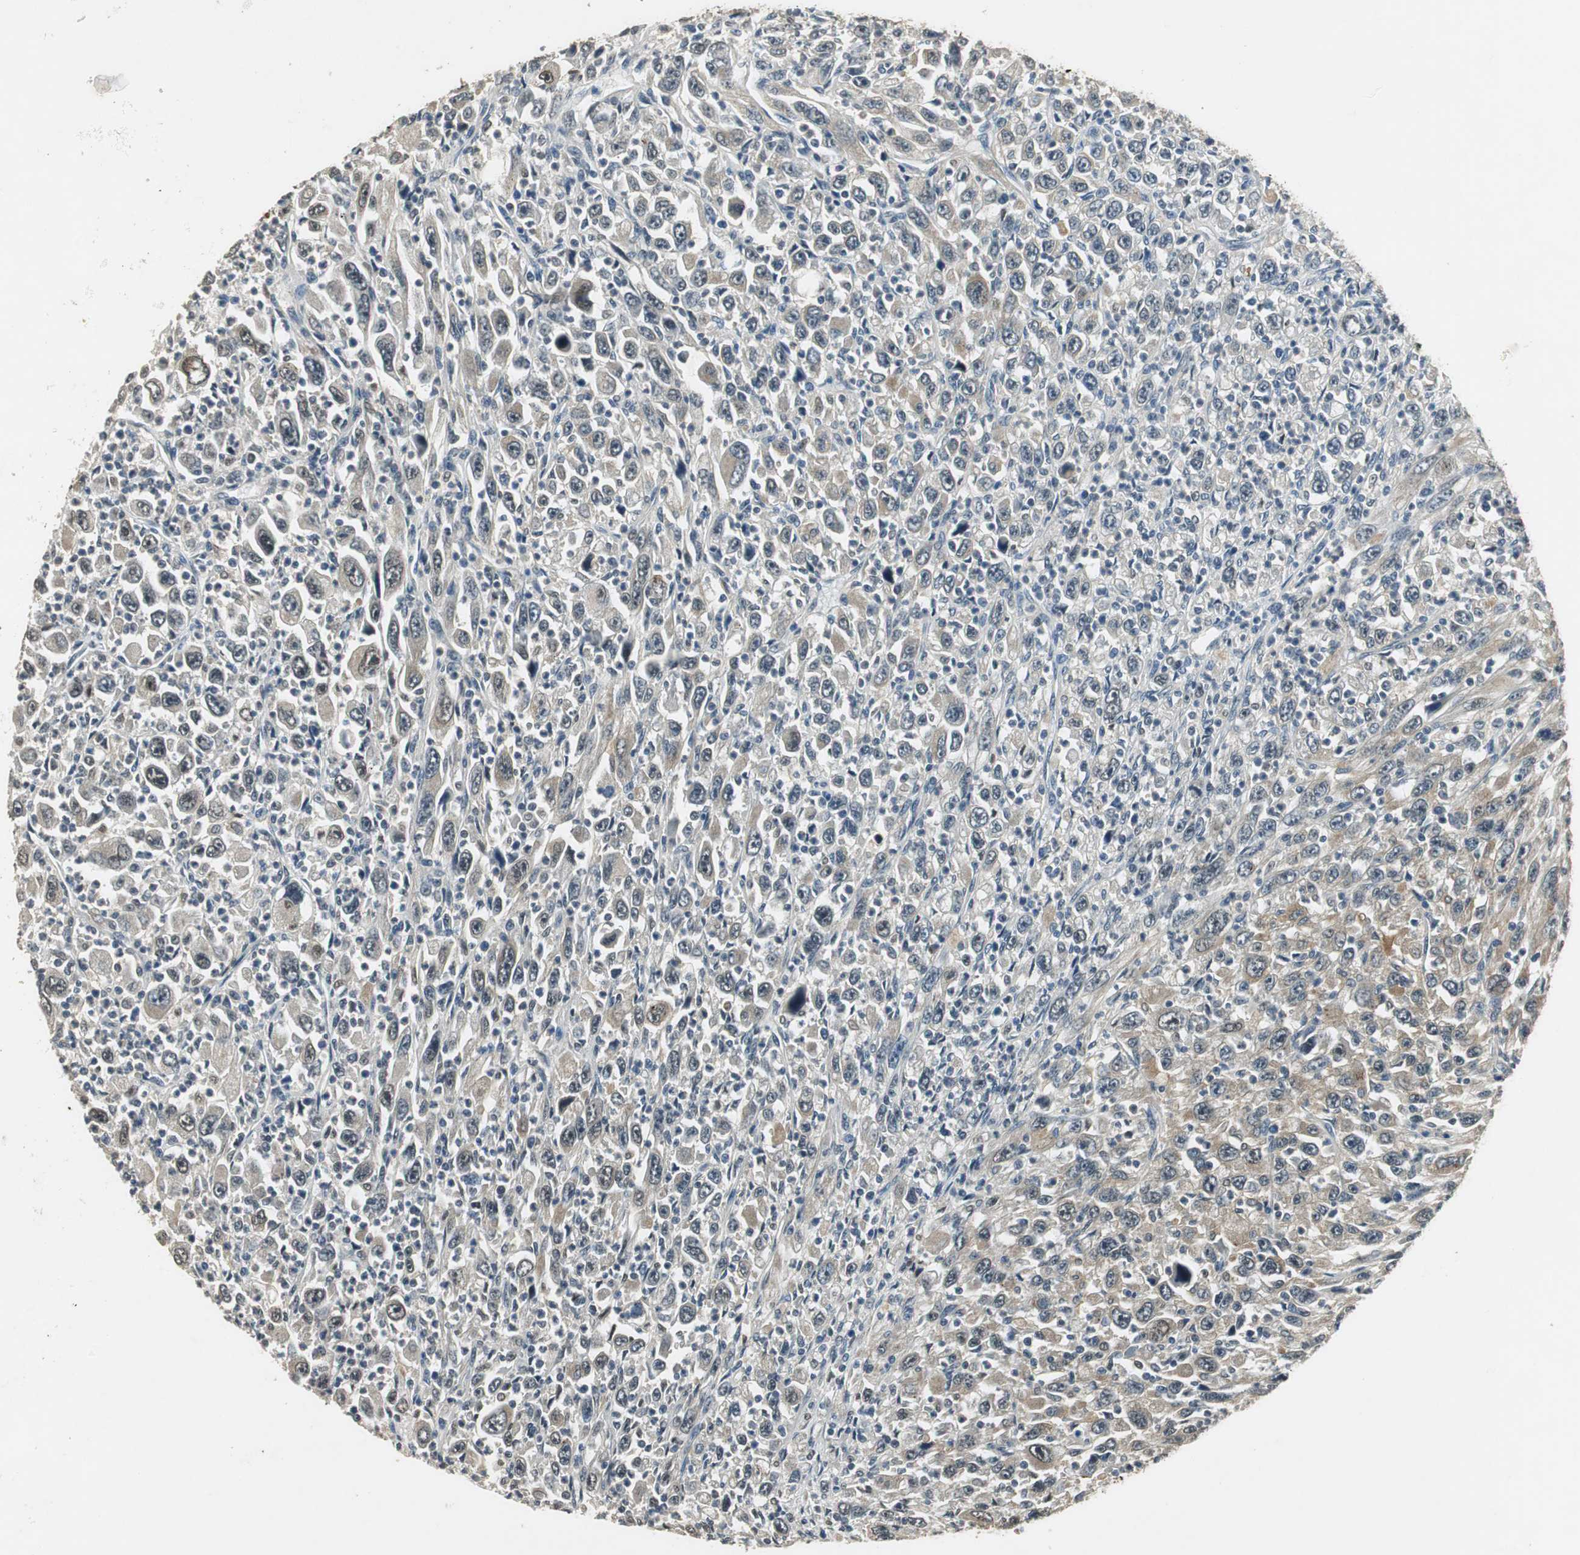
{"staining": {"intensity": "weak", "quantity": "25%-75%", "location": "cytoplasmic/membranous"}, "tissue": "melanoma", "cell_type": "Tumor cells", "image_type": "cancer", "snomed": [{"axis": "morphology", "description": "Malignant melanoma, Metastatic site"}, {"axis": "topography", "description": "Skin"}], "caption": "Weak cytoplasmic/membranous protein positivity is identified in approximately 25%-75% of tumor cells in malignant melanoma (metastatic site). The protein is shown in brown color, while the nuclei are stained blue.", "gene": "PSMB4", "patient": {"sex": "female", "age": 56}}